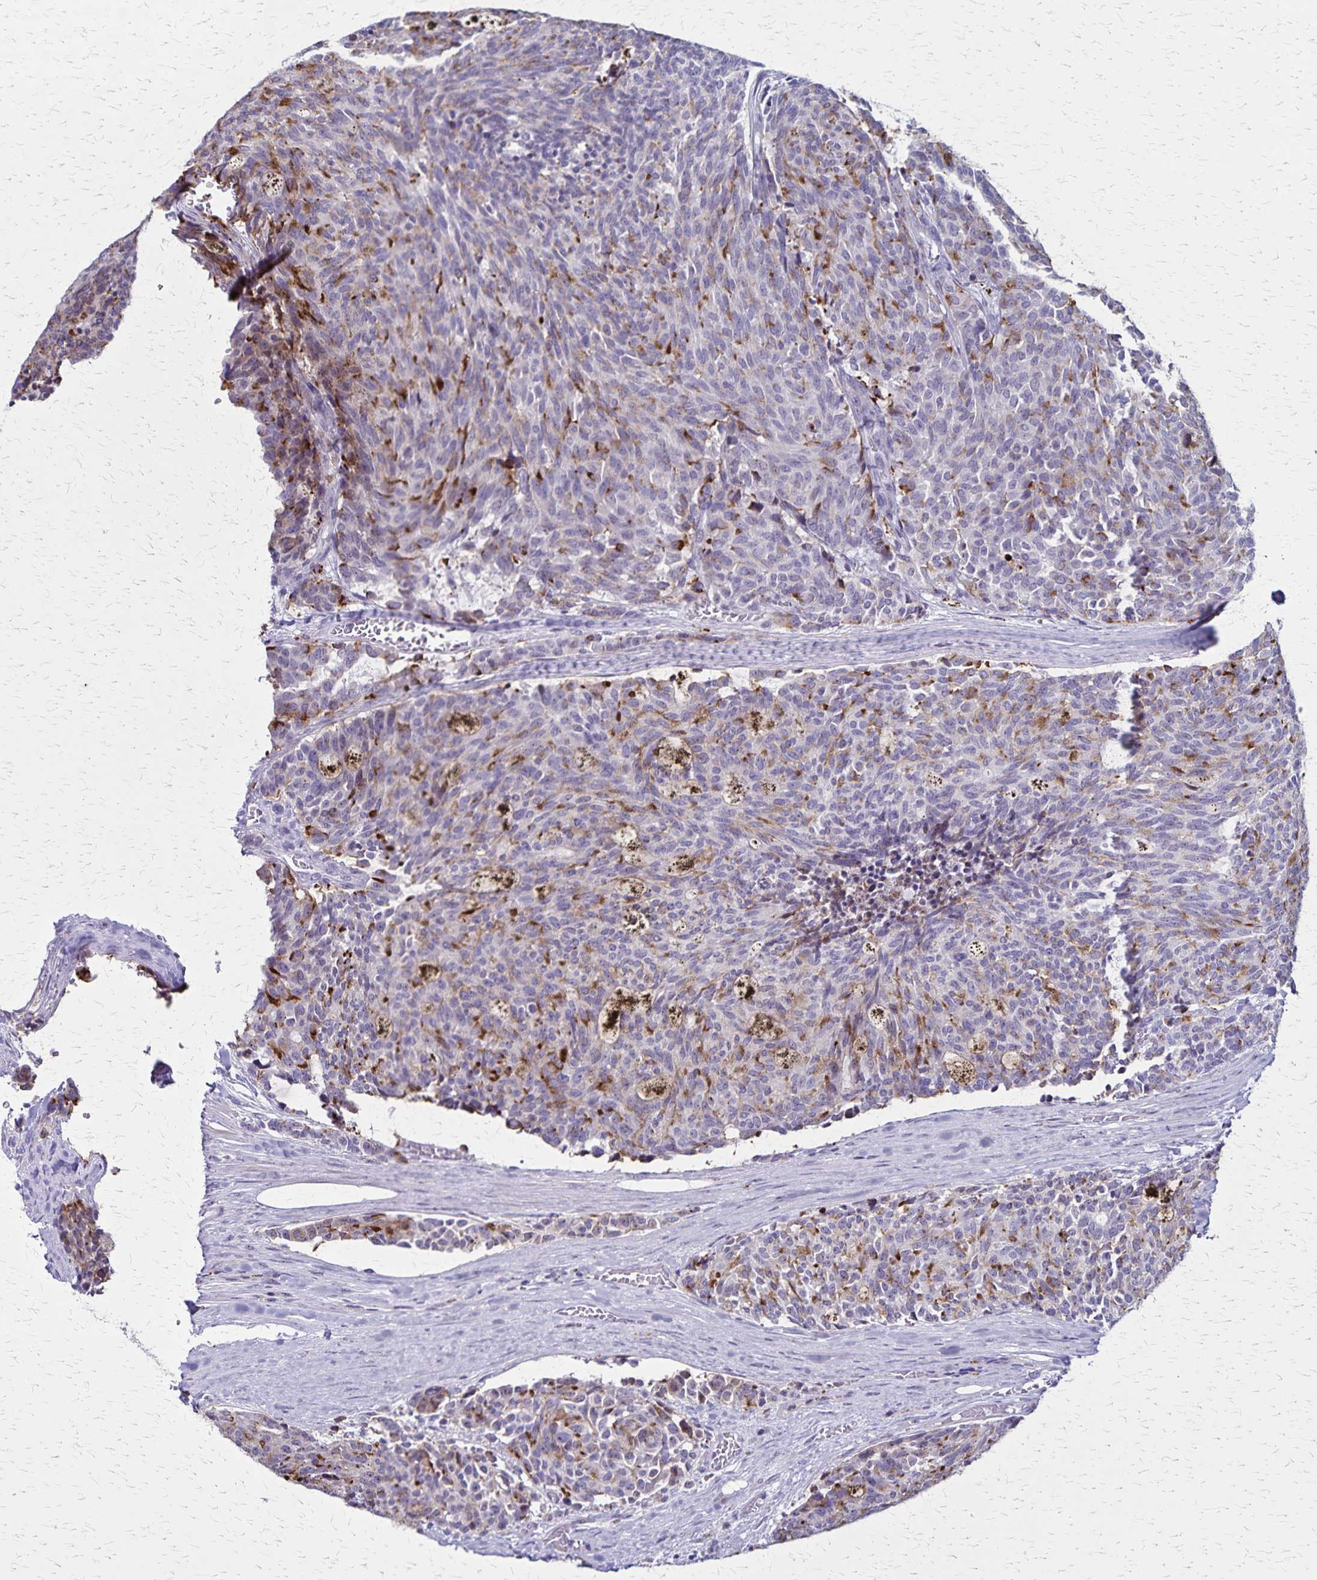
{"staining": {"intensity": "weak", "quantity": "25%-75%", "location": "cytoplasmic/membranous"}, "tissue": "carcinoid", "cell_type": "Tumor cells", "image_type": "cancer", "snomed": [{"axis": "morphology", "description": "Carcinoid, malignant, NOS"}, {"axis": "topography", "description": "Pancreas"}], "caption": "Immunohistochemical staining of human malignant carcinoid demonstrates low levels of weak cytoplasmic/membranous staining in approximately 25%-75% of tumor cells. (brown staining indicates protein expression, while blue staining denotes nuclei).", "gene": "OR51B5", "patient": {"sex": "female", "age": 54}}